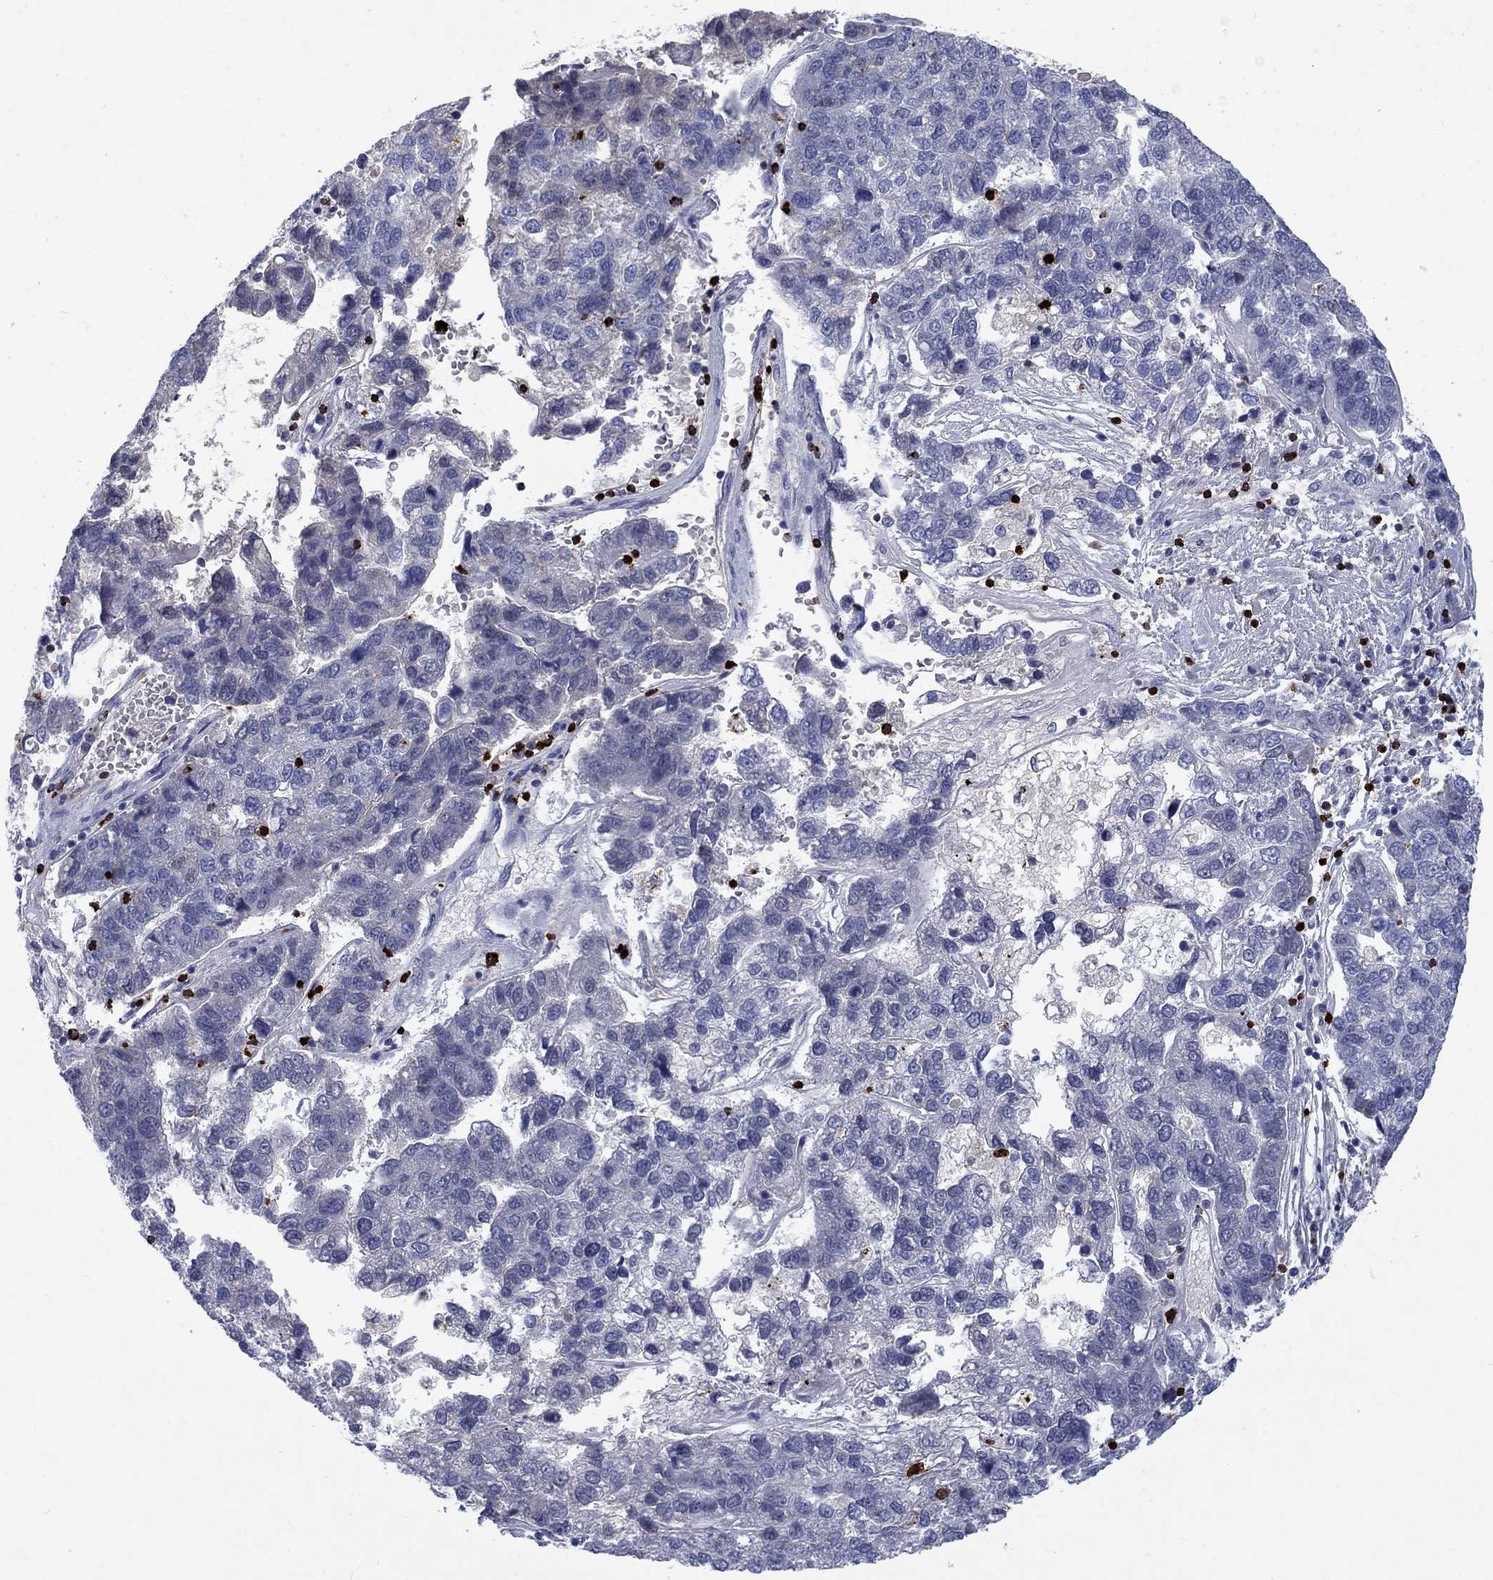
{"staining": {"intensity": "negative", "quantity": "none", "location": "none"}, "tissue": "pancreatic cancer", "cell_type": "Tumor cells", "image_type": "cancer", "snomed": [{"axis": "morphology", "description": "Adenocarcinoma, NOS"}, {"axis": "topography", "description": "Pancreas"}], "caption": "Tumor cells are negative for brown protein staining in pancreatic cancer (adenocarcinoma).", "gene": "GZMA", "patient": {"sex": "female", "age": 61}}